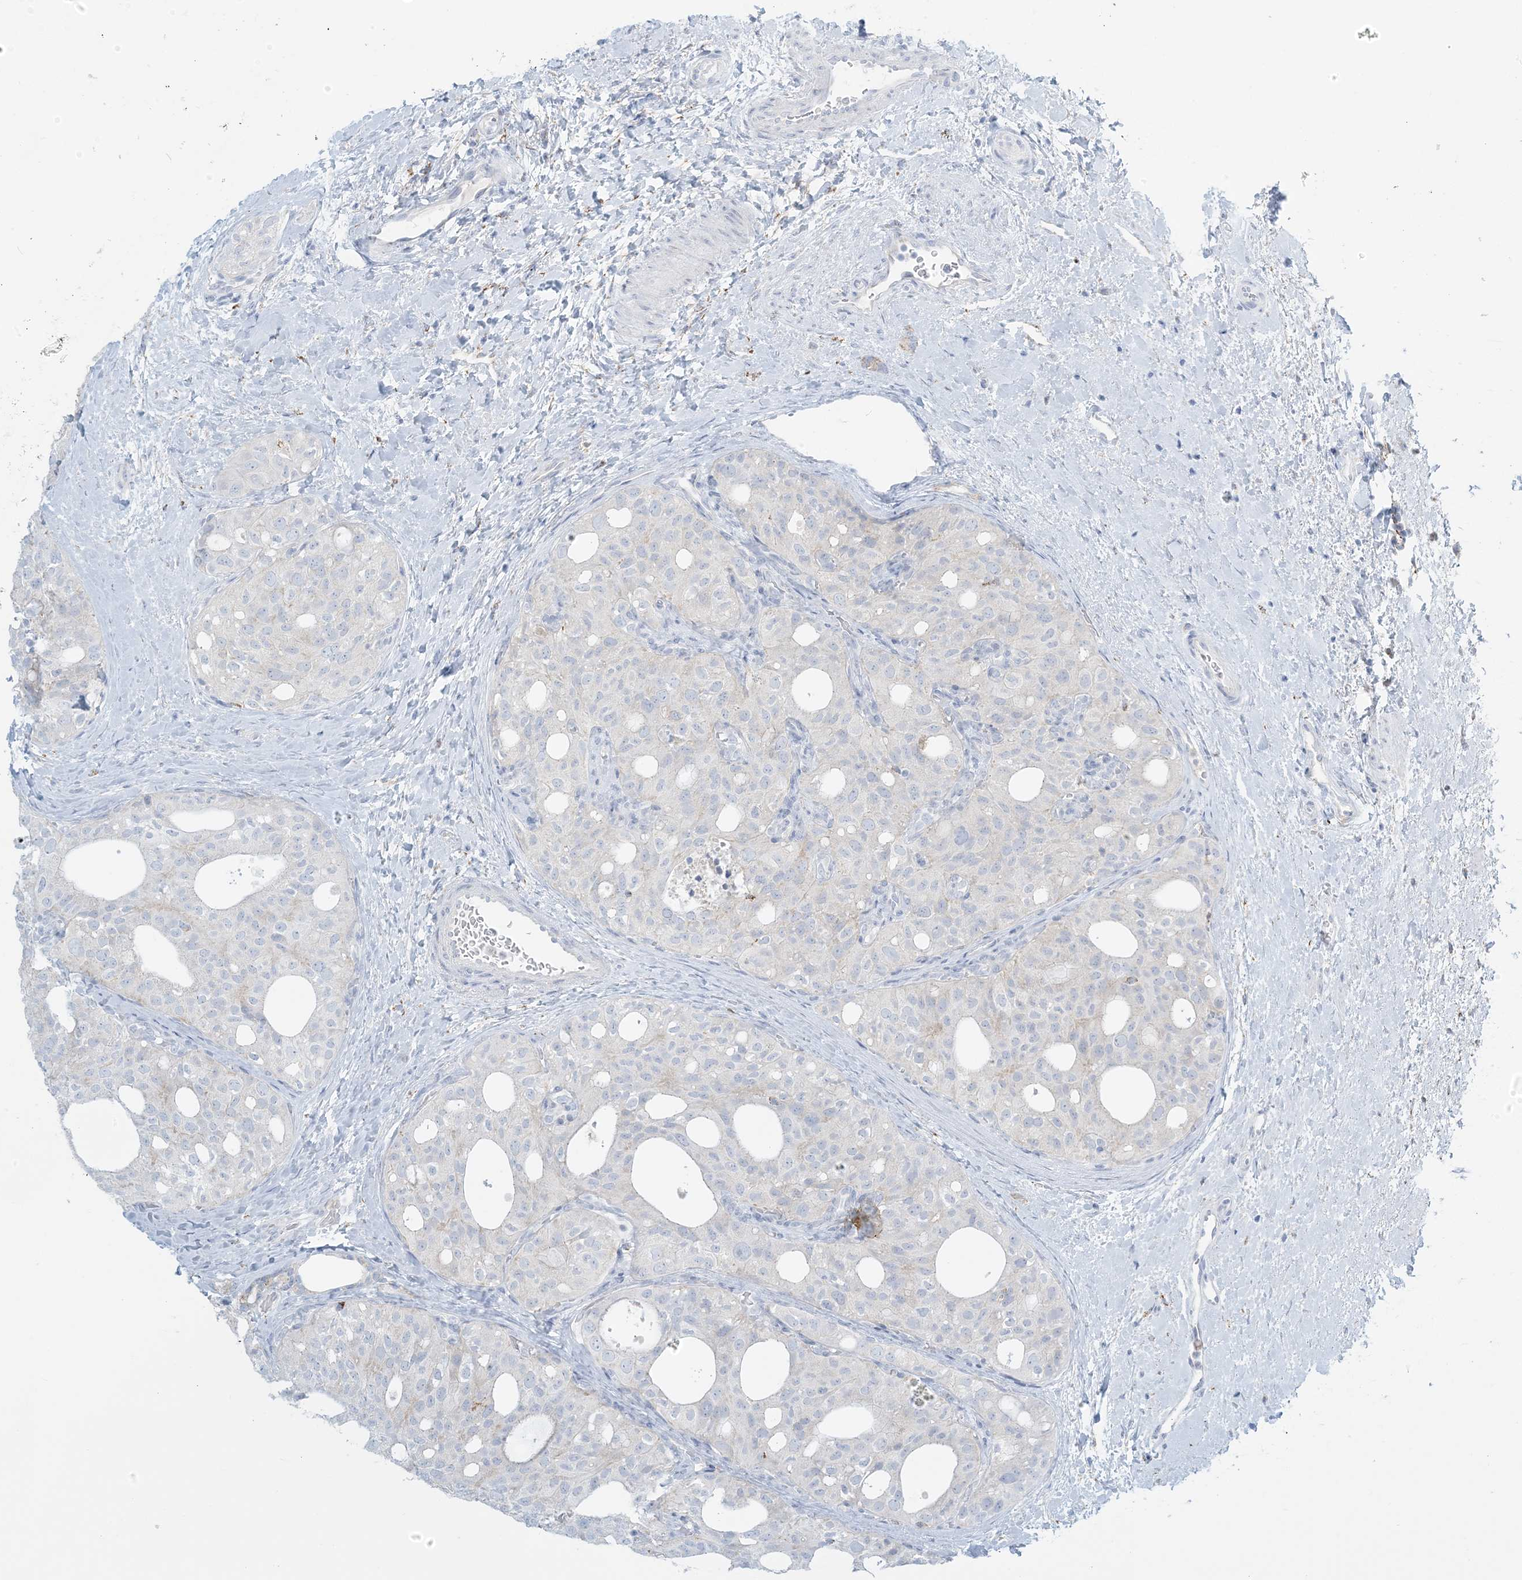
{"staining": {"intensity": "negative", "quantity": "none", "location": "none"}, "tissue": "thyroid cancer", "cell_type": "Tumor cells", "image_type": "cancer", "snomed": [{"axis": "morphology", "description": "Follicular adenoma carcinoma, NOS"}, {"axis": "topography", "description": "Thyroid gland"}], "caption": "Micrograph shows no significant protein staining in tumor cells of follicular adenoma carcinoma (thyroid). (DAB (3,3'-diaminobenzidine) immunohistochemistry (IHC) visualized using brightfield microscopy, high magnification).", "gene": "ZDHHC4", "patient": {"sex": "male", "age": 75}}